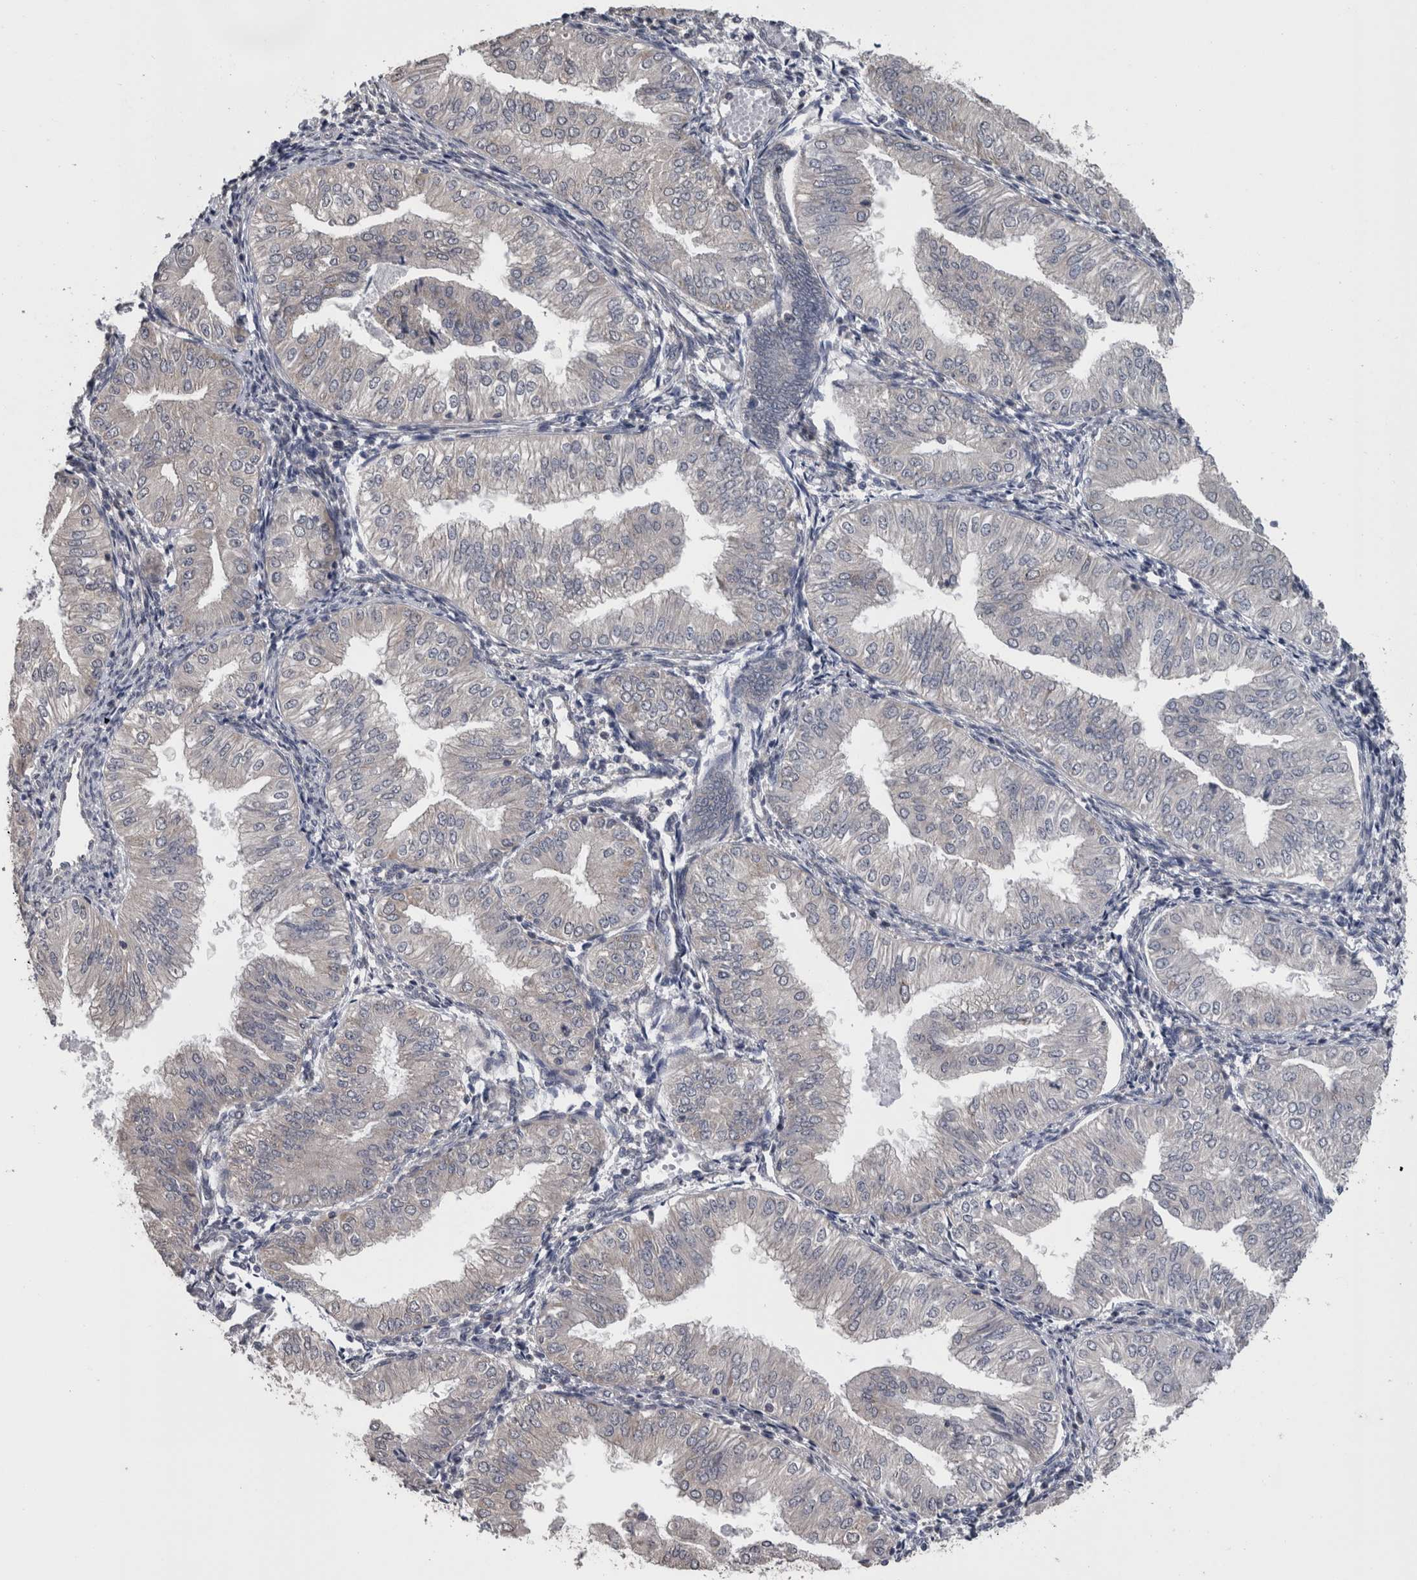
{"staining": {"intensity": "negative", "quantity": "none", "location": "none"}, "tissue": "endometrial cancer", "cell_type": "Tumor cells", "image_type": "cancer", "snomed": [{"axis": "morphology", "description": "Normal tissue, NOS"}, {"axis": "morphology", "description": "Adenocarcinoma, NOS"}, {"axis": "topography", "description": "Endometrium"}], "caption": "Immunohistochemistry image of endometrial cancer stained for a protein (brown), which demonstrates no positivity in tumor cells.", "gene": "DDX6", "patient": {"sex": "female", "age": 53}}